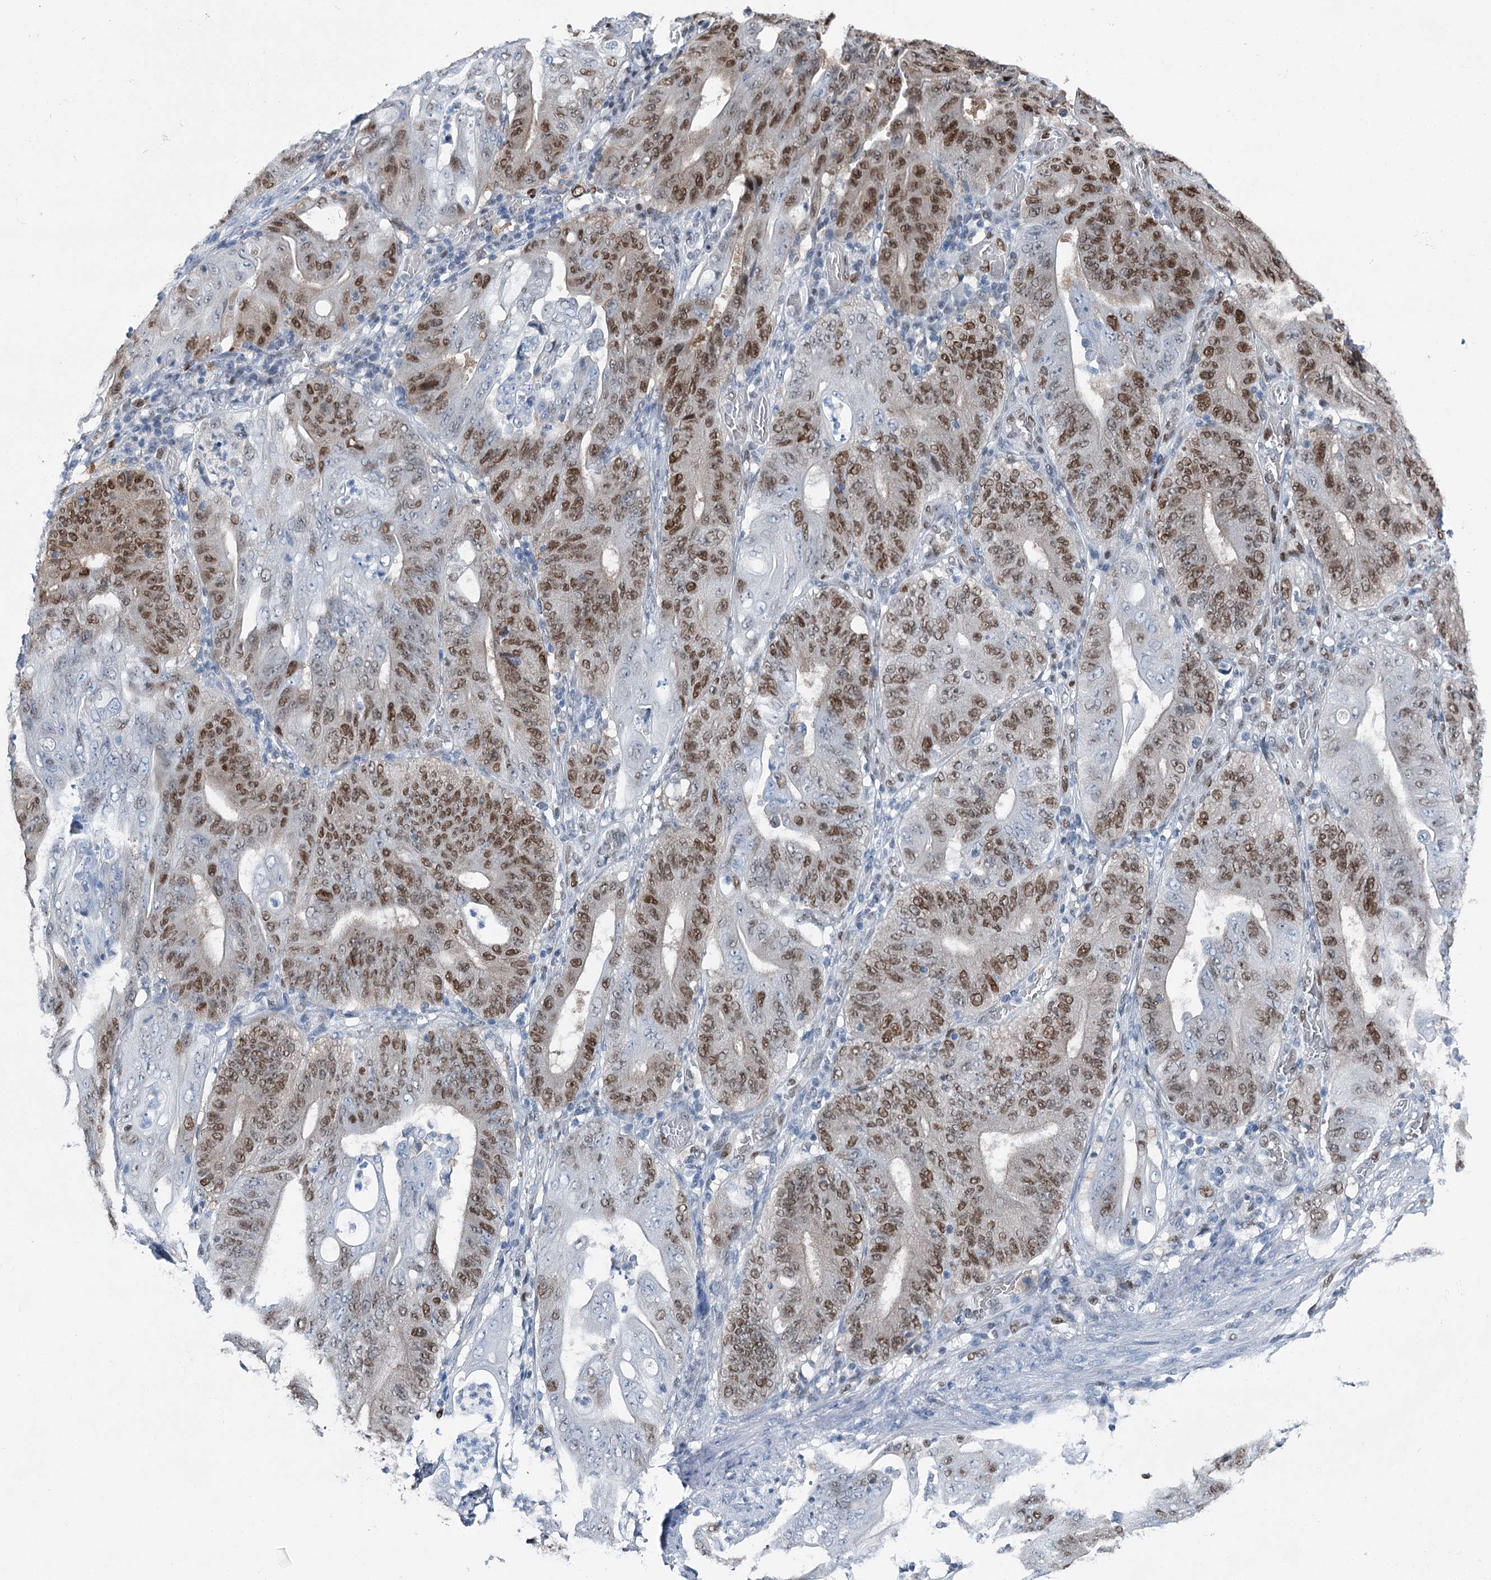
{"staining": {"intensity": "moderate", "quantity": "25%-75%", "location": "nuclear"}, "tissue": "stomach cancer", "cell_type": "Tumor cells", "image_type": "cancer", "snomed": [{"axis": "morphology", "description": "Adenocarcinoma, NOS"}, {"axis": "topography", "description": "Stomach"}], "caption": "A high-resolution histopathology image shows IHC staining of stomach cancer (adenocarcinoma), which reveals moderate nuclear expression in about 25%-75% of tumor cells.", "gene": "HAT1", "patient": {"sex": "female", "age": 73}}